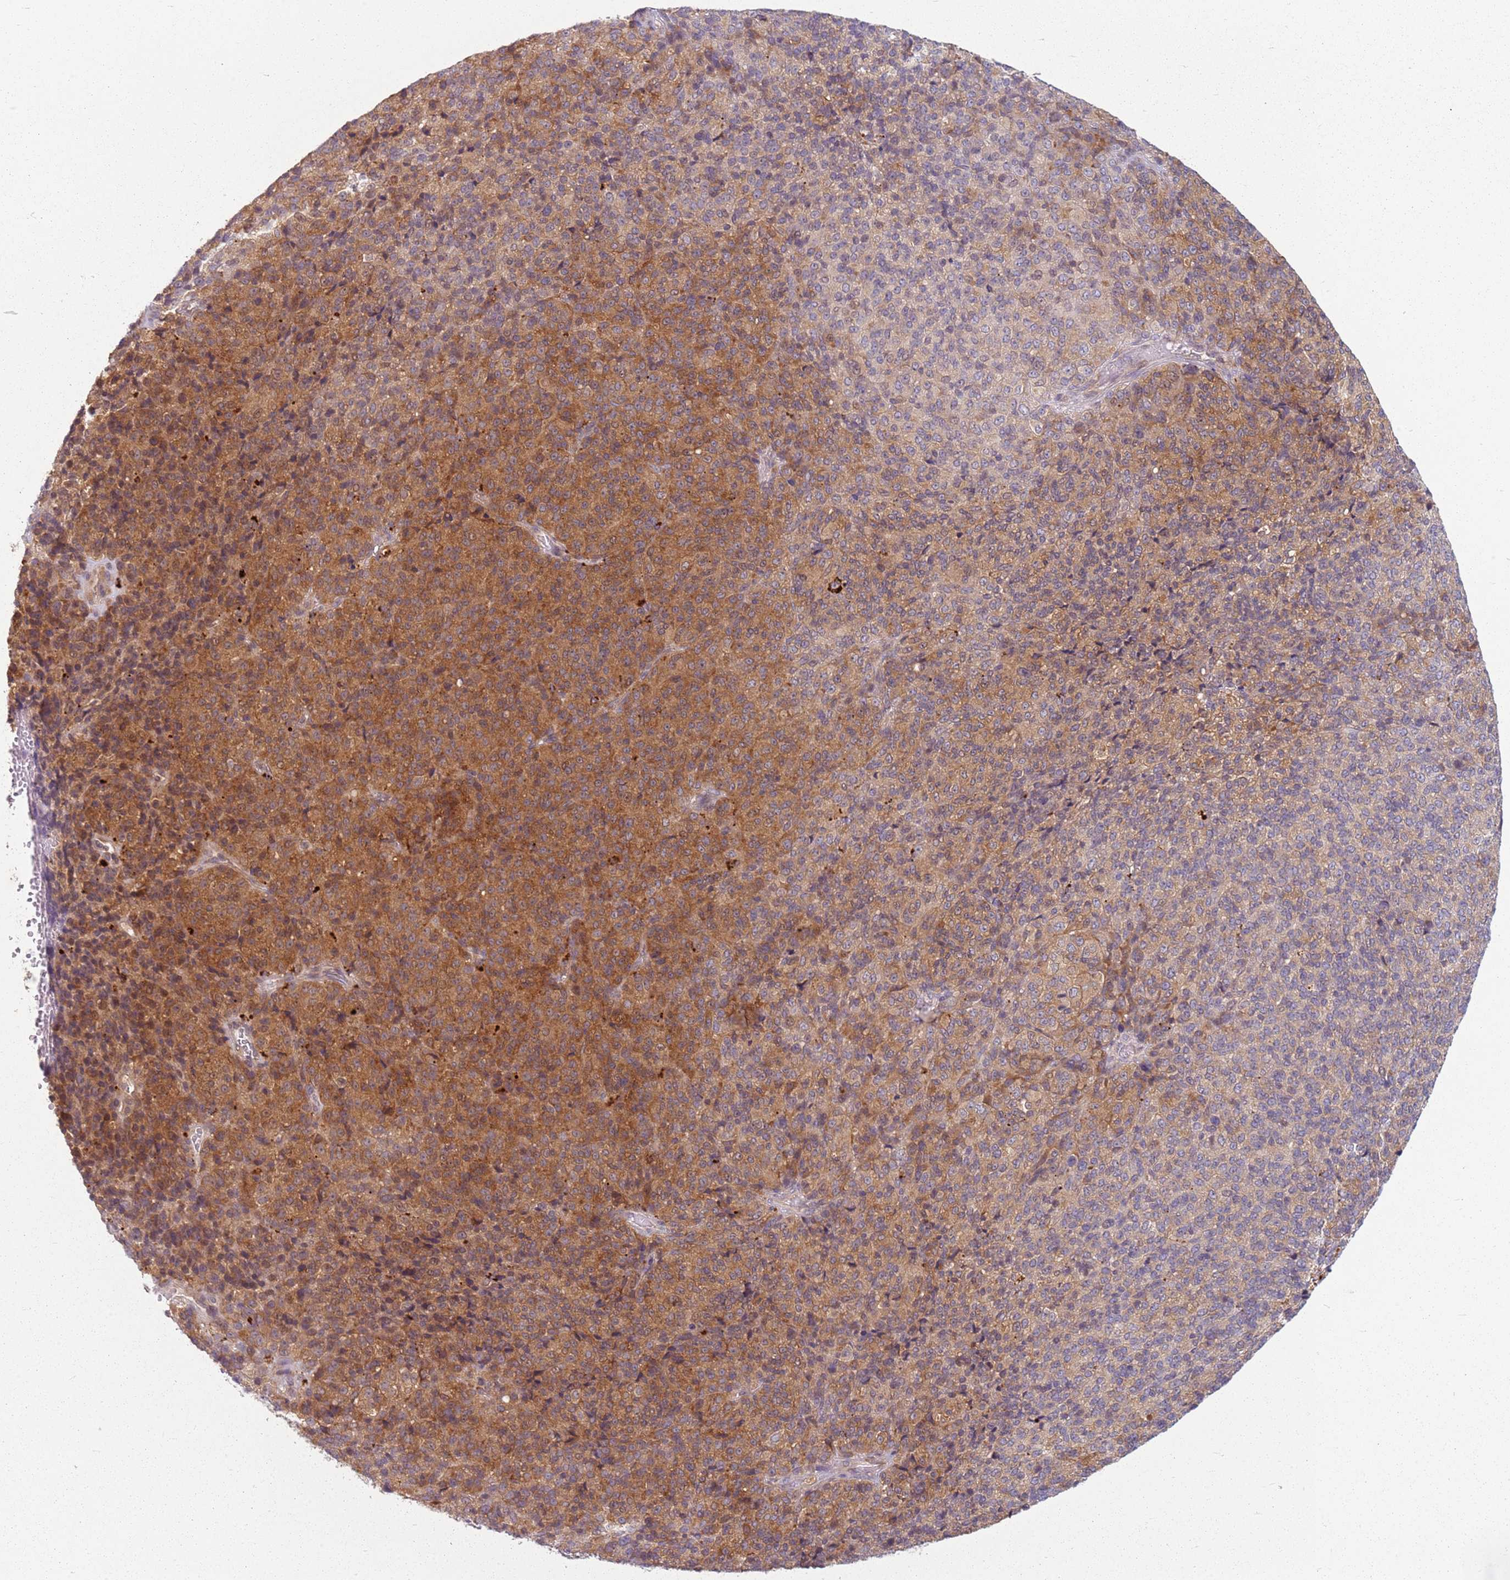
{"staining": {"intensity": "moderate", "quantity": "25%-75%", "location": "cytoplasmic/membranous"}, "tissue": "melanoma", "cell_type": "Tumor cells", "image_type": "cancer", "snomed": [{"axis": "morphology", "description": "Malignant melanoma, Metastatic site"}, {"axis": "topography", "description": "Brain"}], "caption": "This histopathology image displays malignant melanoma (metastatic site) stained with immunohistochemistry to label a protein in brown. The cytoplasmic/membranous of tumor cells show moderate positivity for the protein. Nuclei are counter-stained blue.", "gene": "RPS28", "patient": {"sex": "female", "age": 56}}